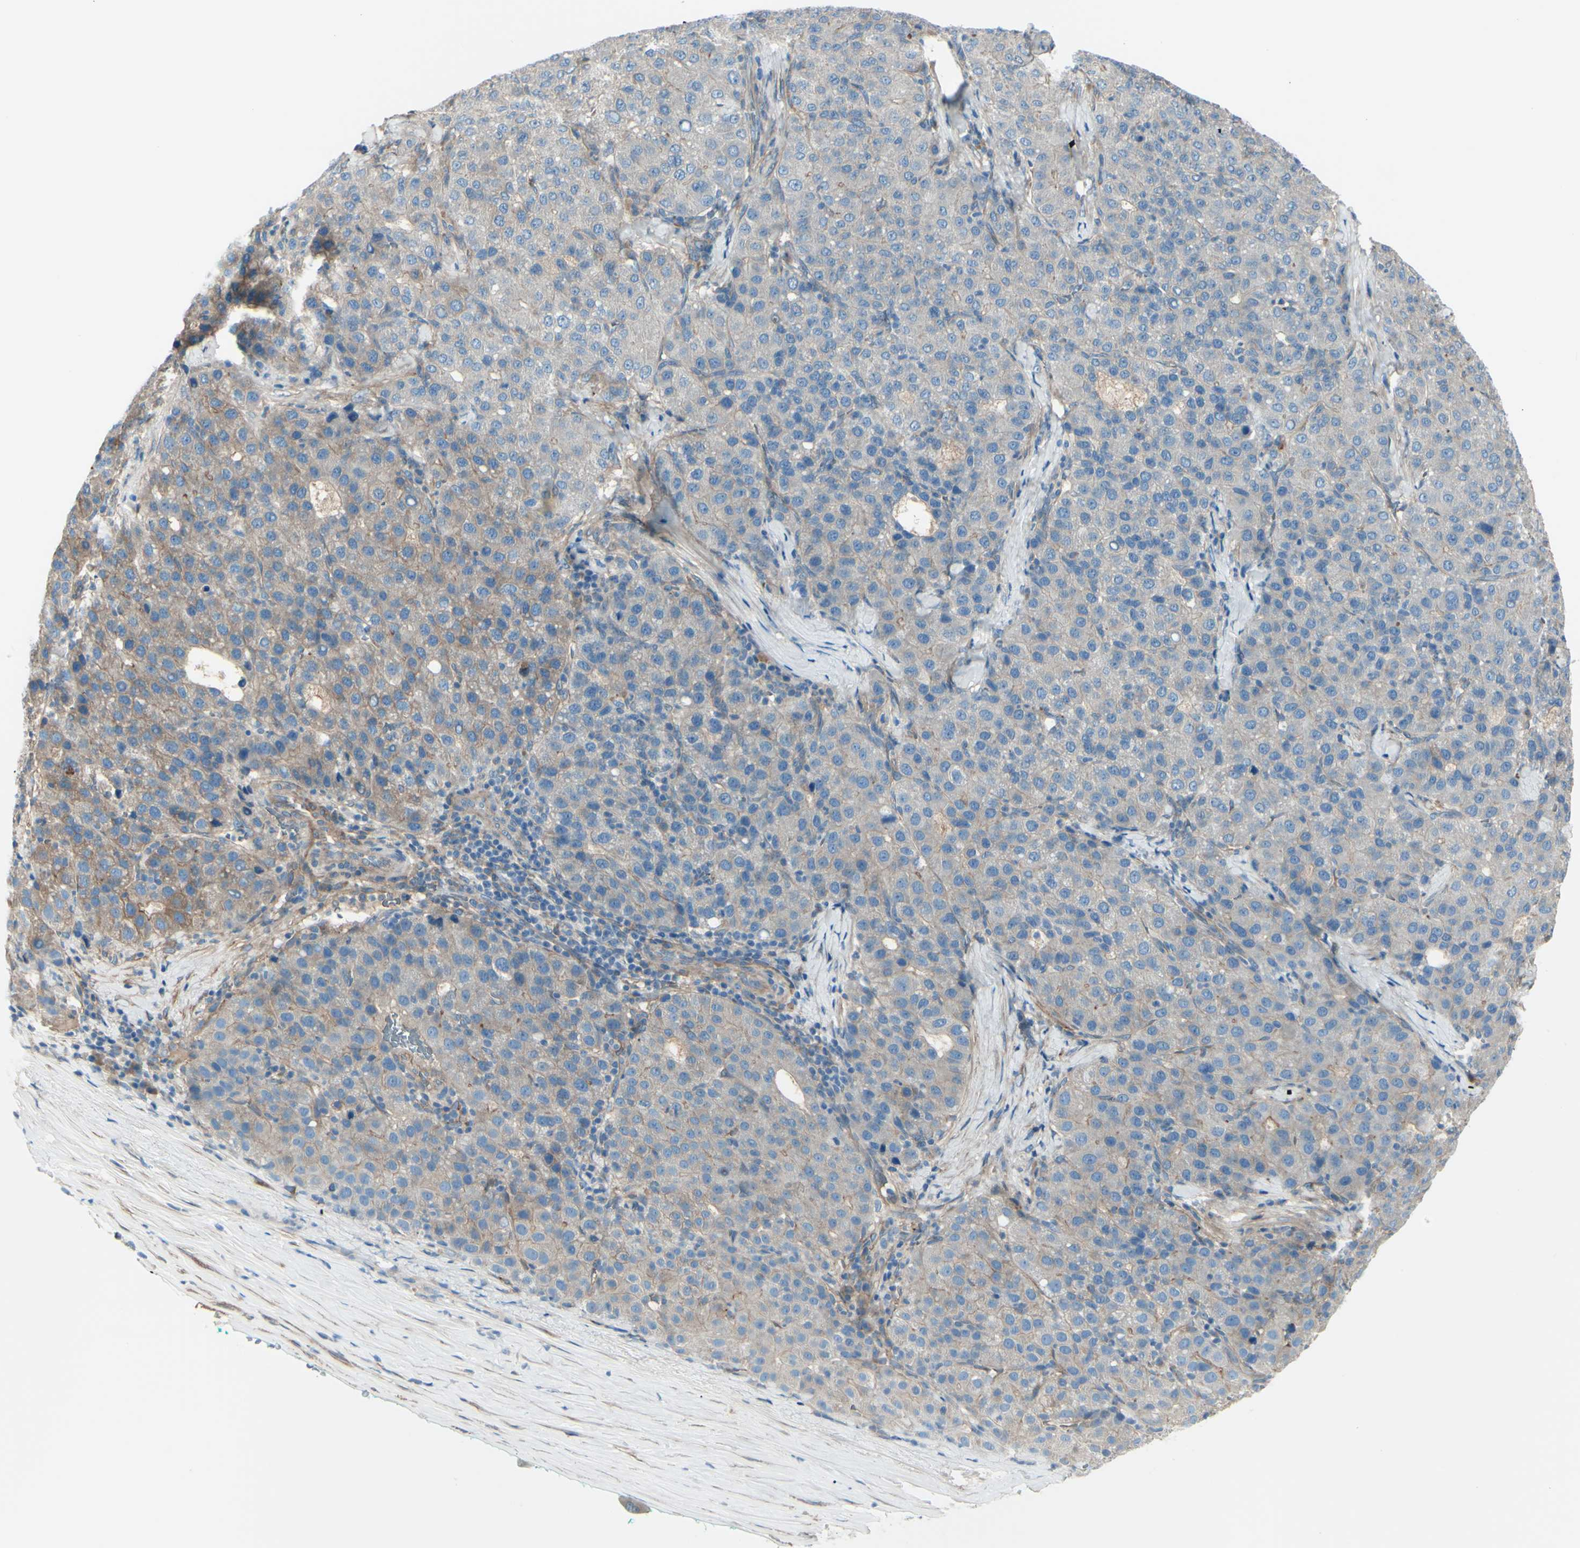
{"staining": {"intensity": "weak", "quantity": ">75%", "location": "cytoplasmic/membranous"}, "tissue": "liver cancer", "cell_type": "Tumor cells", "image_type": "cancer", "snomed": [{"axis": "morphology", "description": "Carcinoma, Hepatocellular, NOS"}, {"axis": "topography", "description": "Liver"}], "caption": "Weak cytoplasmic/membranous protein positivity is seen in about >75% of tumor cells in hepatocellular carcinoma (liver).", "gene": "PCDHGA2", "patient": {"sex": "male", "age": 65}}